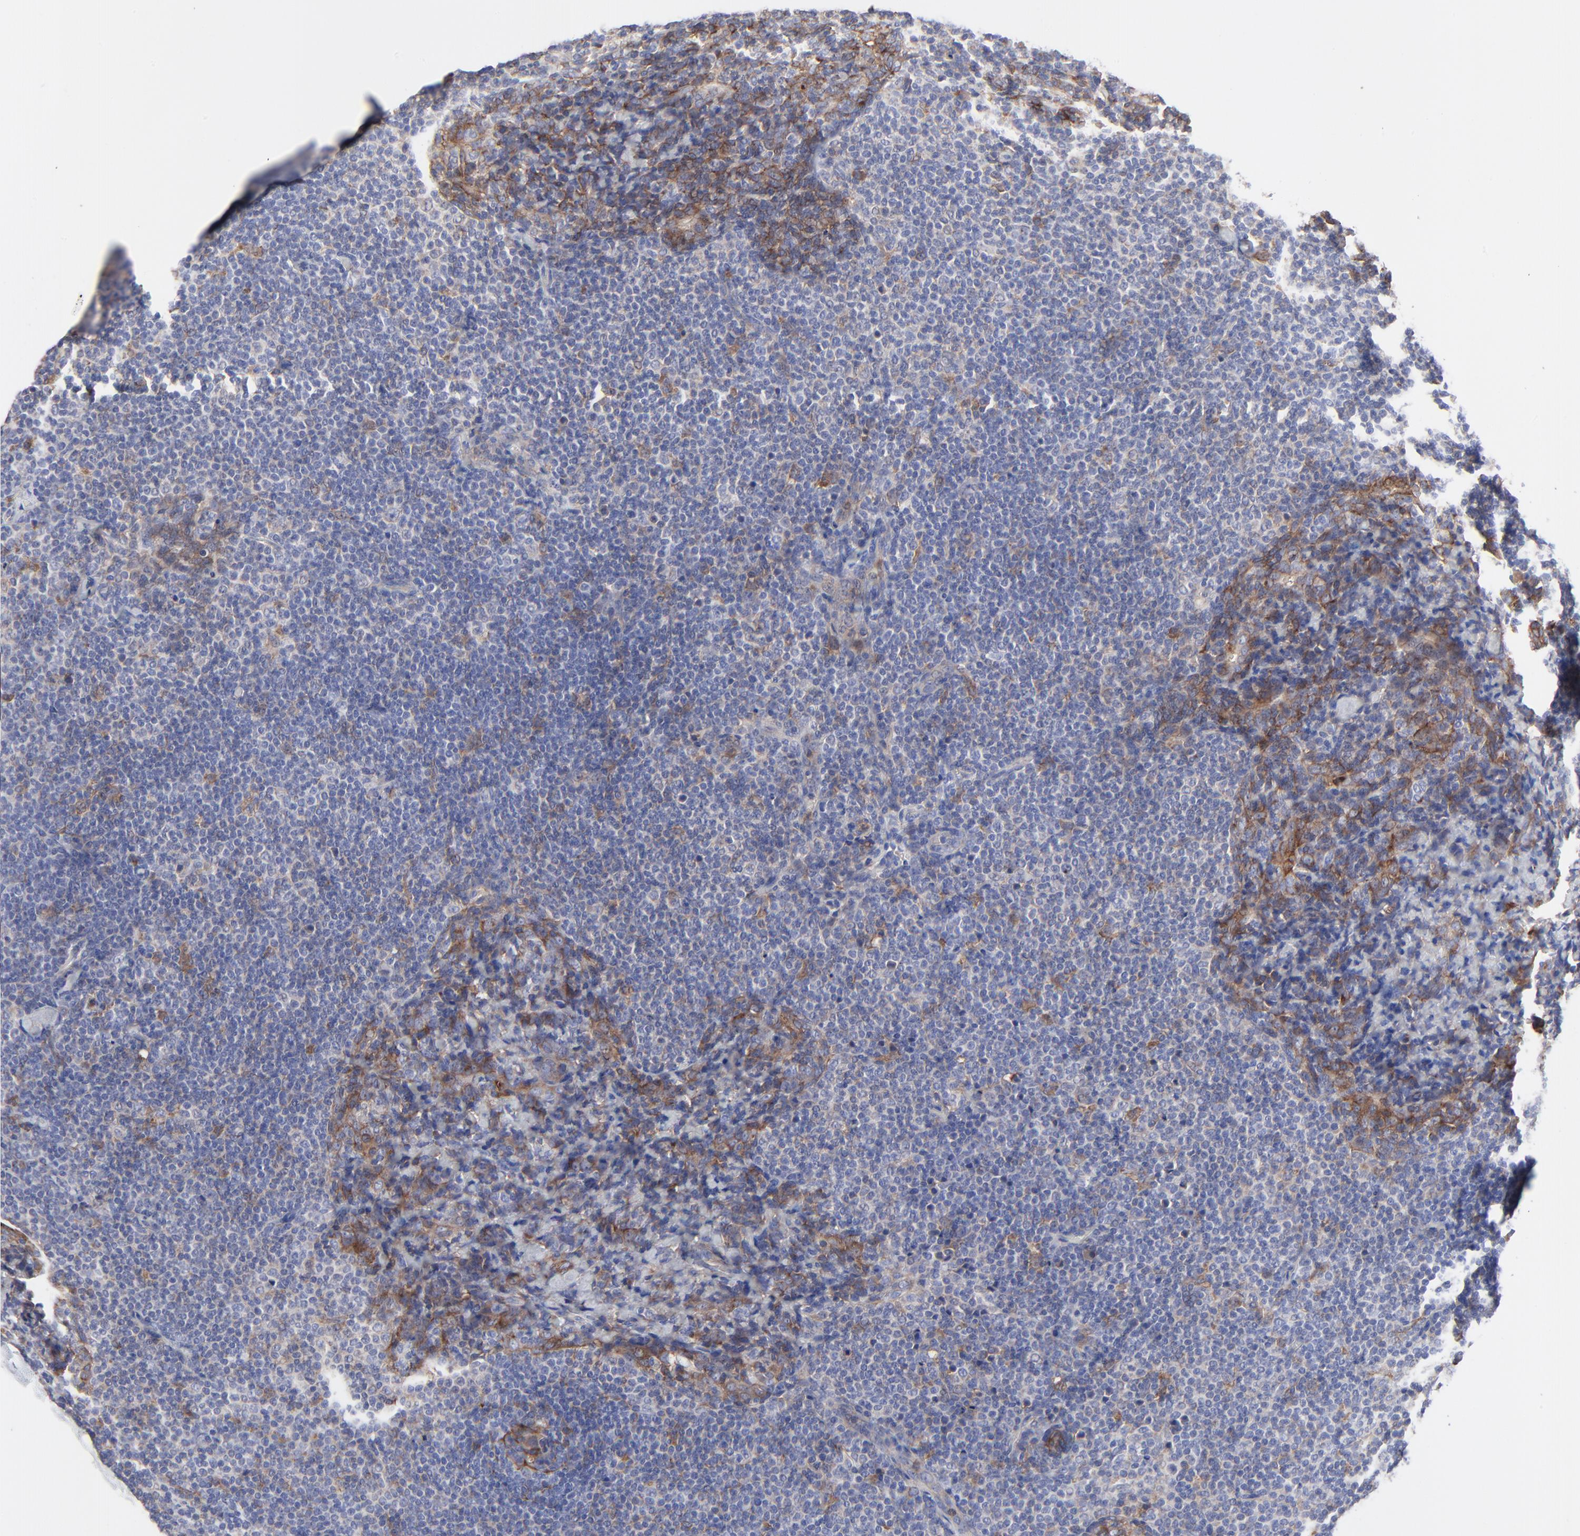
{"staining": {"intensity": "moderate", "quantity": "<25%", "location": "cytoplasmic/membranous"}, "tissue": "lymph node", "cell_type": "Germinal center cells", "image_type": "normal", "snomed": [{"axis": "morphology", "description": "Normal tissue, NOS"}, {"axis": "morphology", "description": "Uncertain malignant potential"}, {"axis": "topography", "description": "Lymph node"}, {"axis": "topography", "description": "Salivary gland, NOS"}], "caption": "An immunohistochemistry image of normal tissue is shown. Protein staining in brown highlights moderate cytoplasmic/membranous positivity in lymph node within germinal center cells. The protein is shown in brown color, while the nuclei are stained blue.", "gene": "PPFIBP2", "patient": {"sex": "female", "age": 51}}